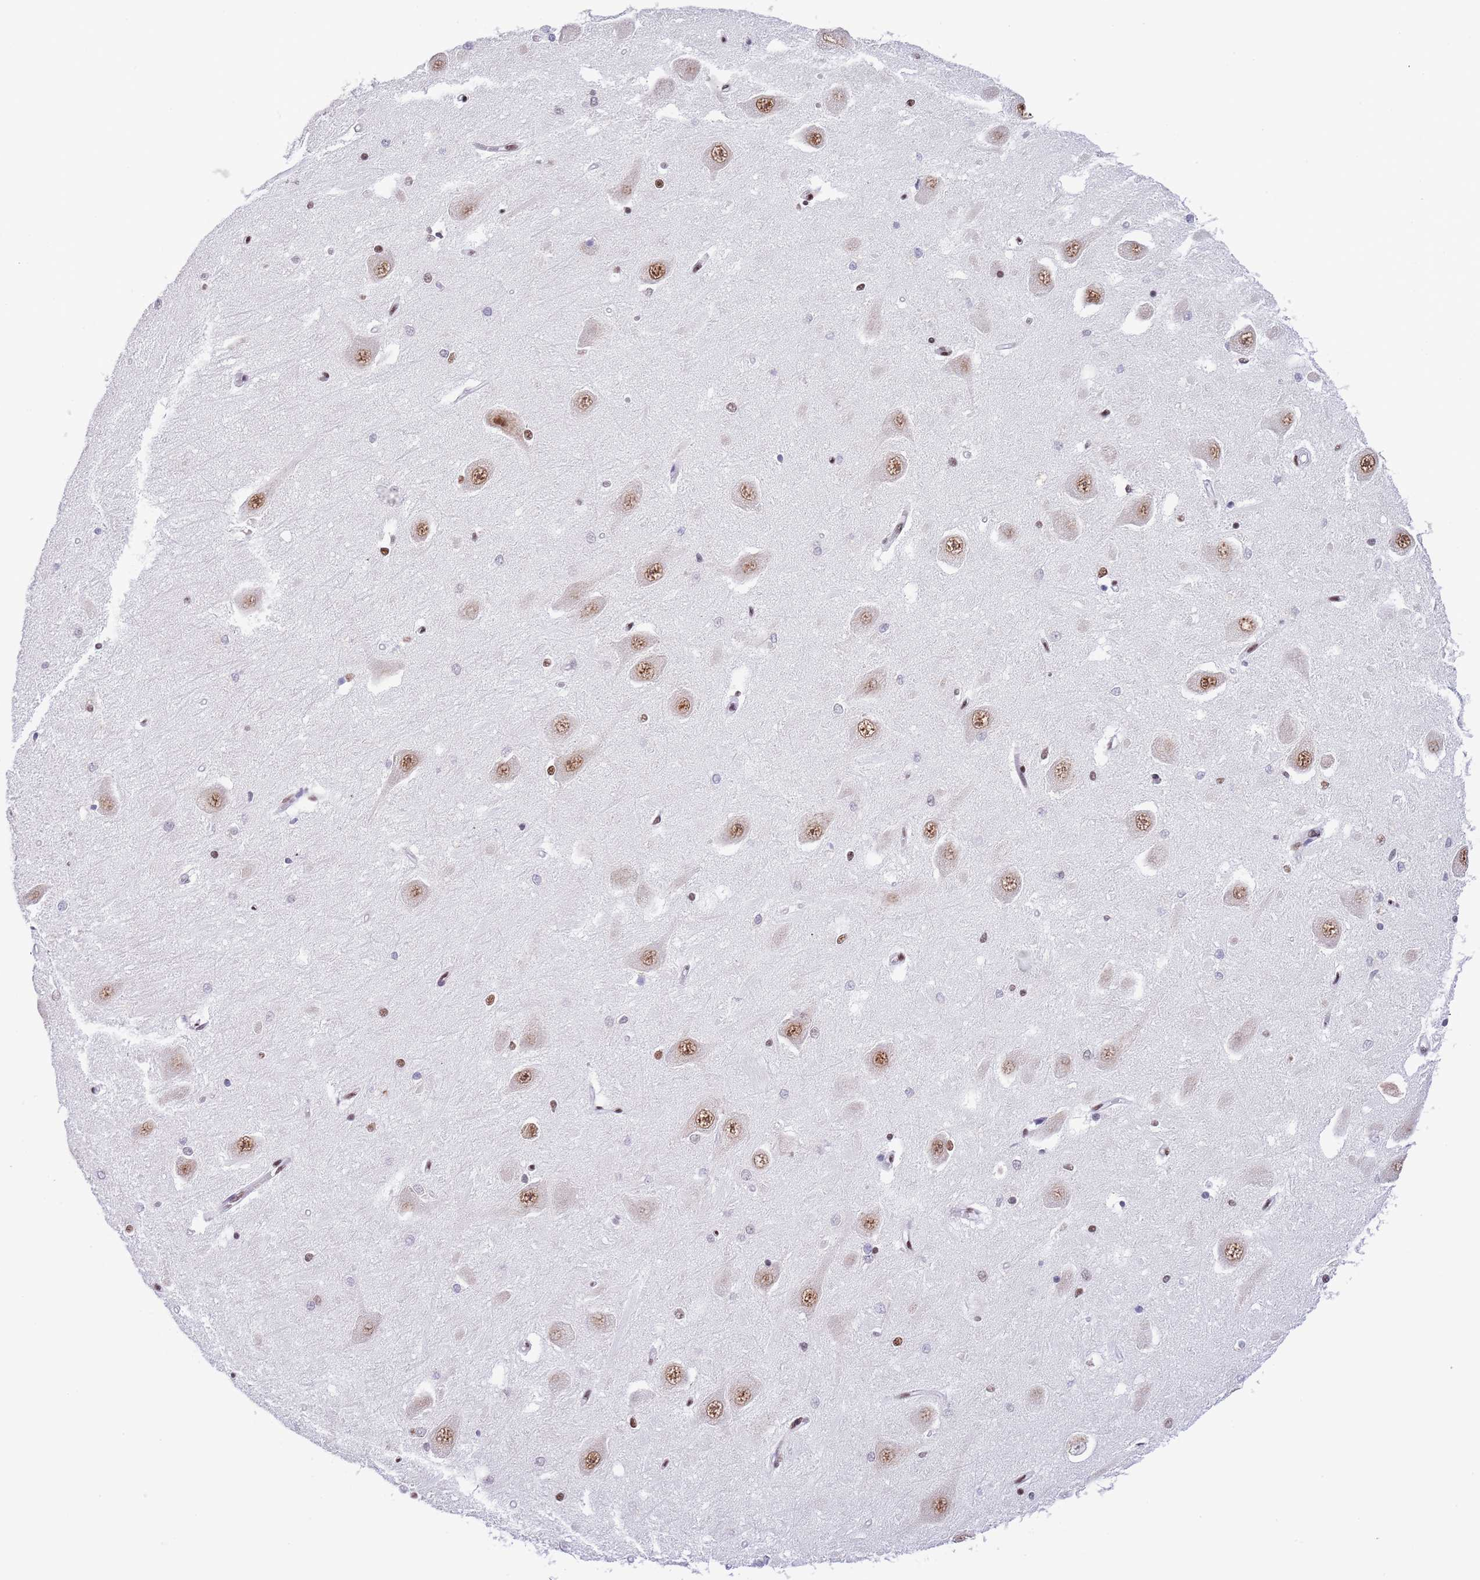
{"staining": {"intensity": "moderate", "quantity": "<25%", "location": "nuclear"}, "tissue": "hippocampus", "cell_type": "Glial cells", "image_type": "normal", "snomed": [{"axis": "morphology", "description": "Normal tissue, NOS"}, {"axis": "topography", "description": "Hippocampus"}], "caption": "Protein positivity by IHC reveals moderate nuclear expression in approximately <25% of glial cells in benign hippocampus. Nuclei are stained in blue.", "gene": "SF3A2", "patient": {"sex": "male", "age": 45}}